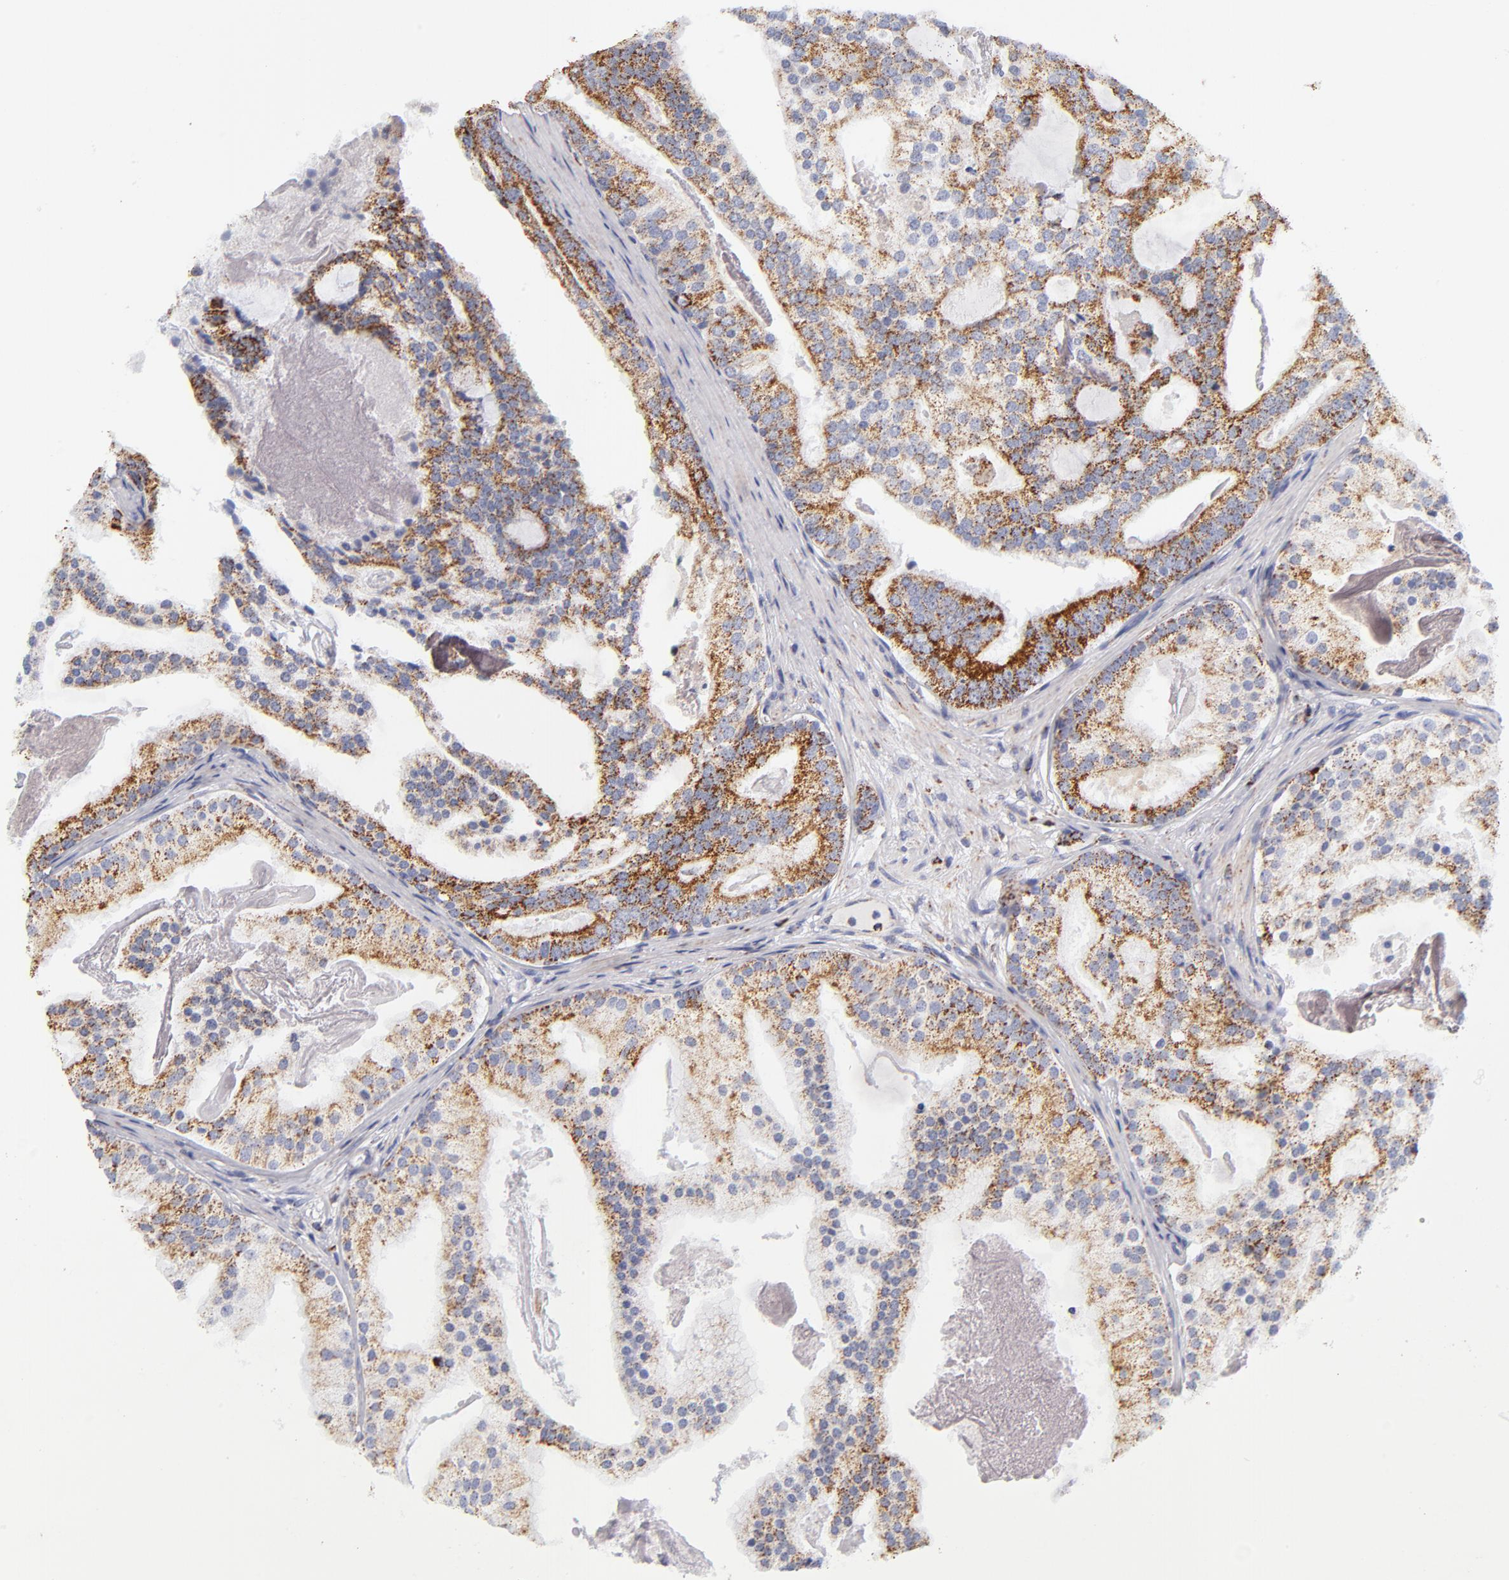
{"staining": {"intensity": "strong", "quantity": ">75%", "location": "cytoplasmic/membranous"}, "tissue": "prostate cancer", "cell_type": "Tumor cells", "image_type": "cancer", "snomed": [{"axis": "morphology", "description": "Adenocarcinoma, Low grade"}, {"axis": "topography", "description": "Prostate"}], "caption": "DAB immunohistochemical staining of prostate cancer (low-grade adenocarcinoma) displays strong cytoplasmic/membranous protein expression in about >75% of tumor cells.", "gene": "ECHS1", "patient": {"sex": "male", "age": 58}}